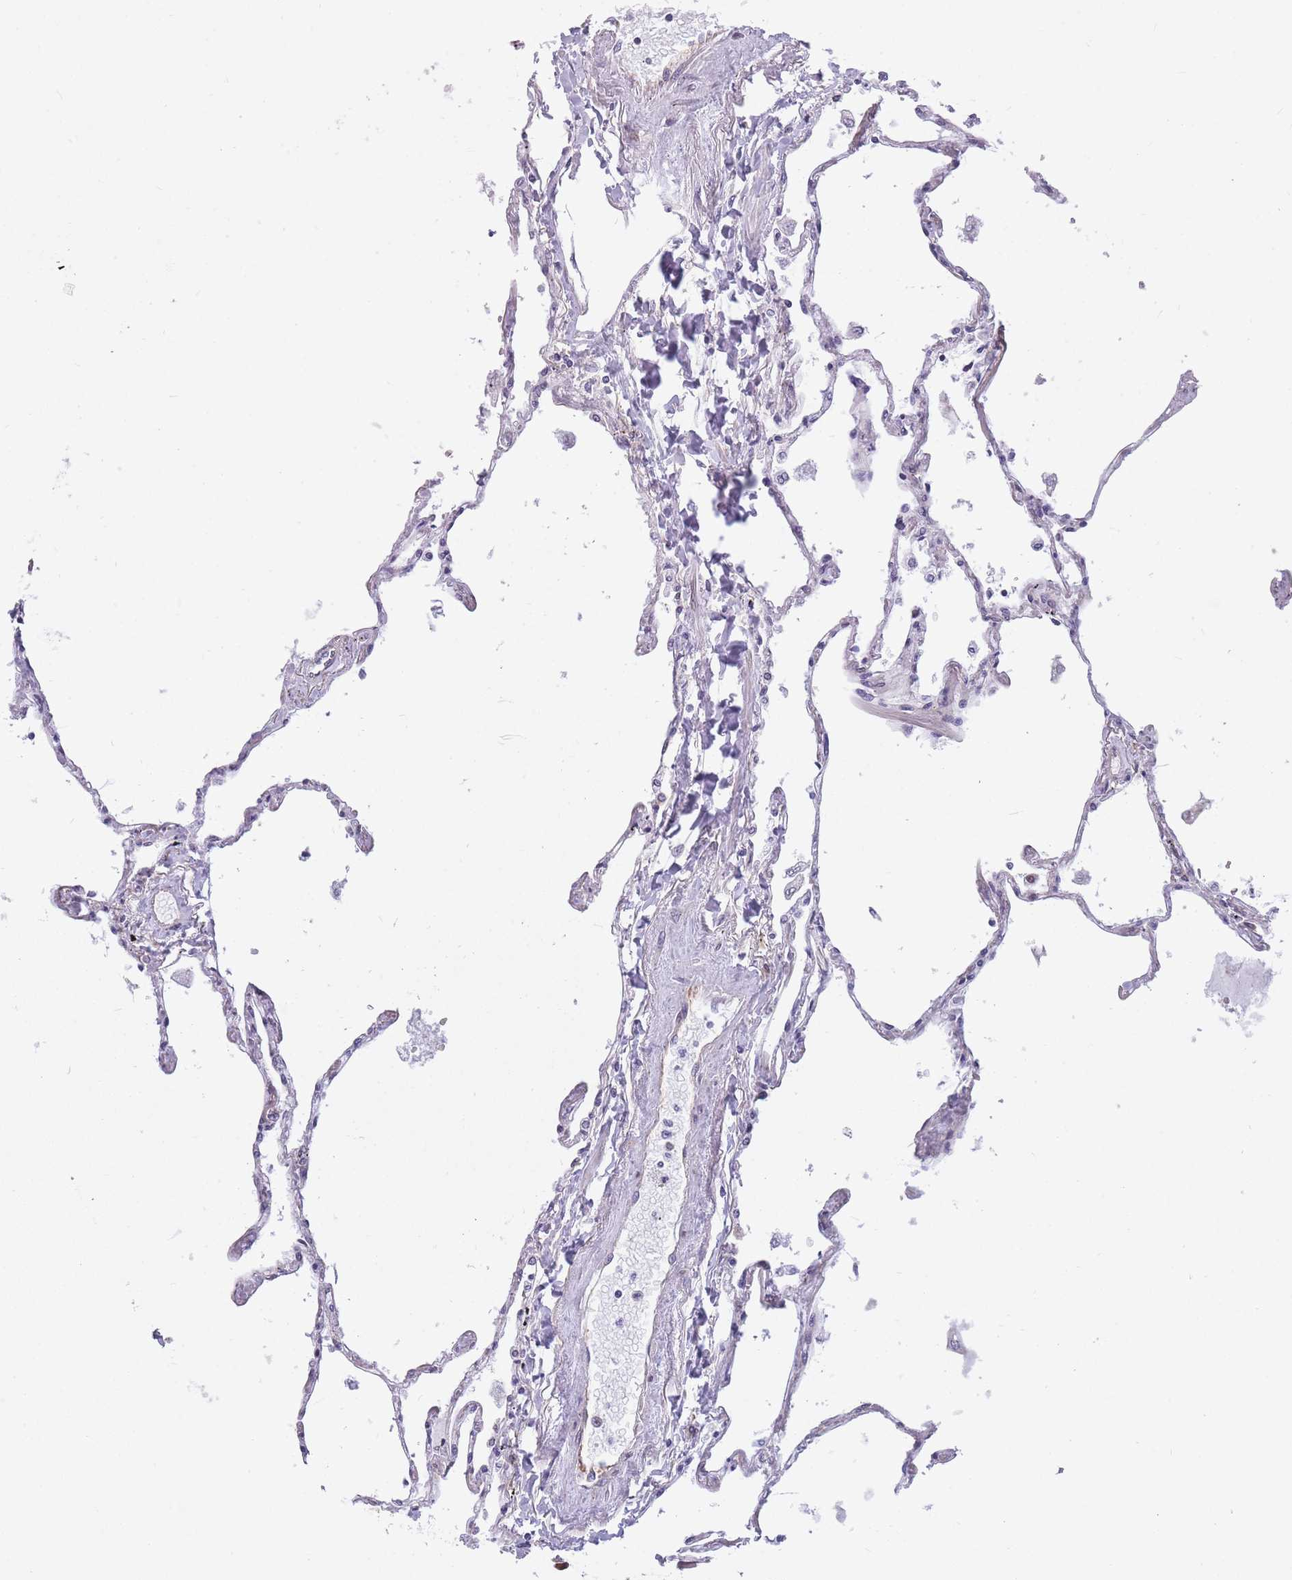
{"staining": {"intensity": "moderate", "quantity": "<25%", "location": "cytoplasmic/membranous"}, "tissue": "lung", "cell_type": "Alveolar cells", "image_type": "normal", "snomed": [{"axis": "morphology", "description": "Normal tissue, NOS"}, {"axis": "topography", "description": "Lung"}], "caption": "Immunohistochemistry (IHC) of benign lung displays low levels of moderate cytoplasmic/membranous staining in about <25% of alveolar cells. The protein is stained brown, and the nuclei are stained in blue (DAB (3,3'-diaminobenzidine) IHC with brightfield microscopy, high magnification).", "gene": "CCDC124", "patient": {"sex": "female", "age": 67}}